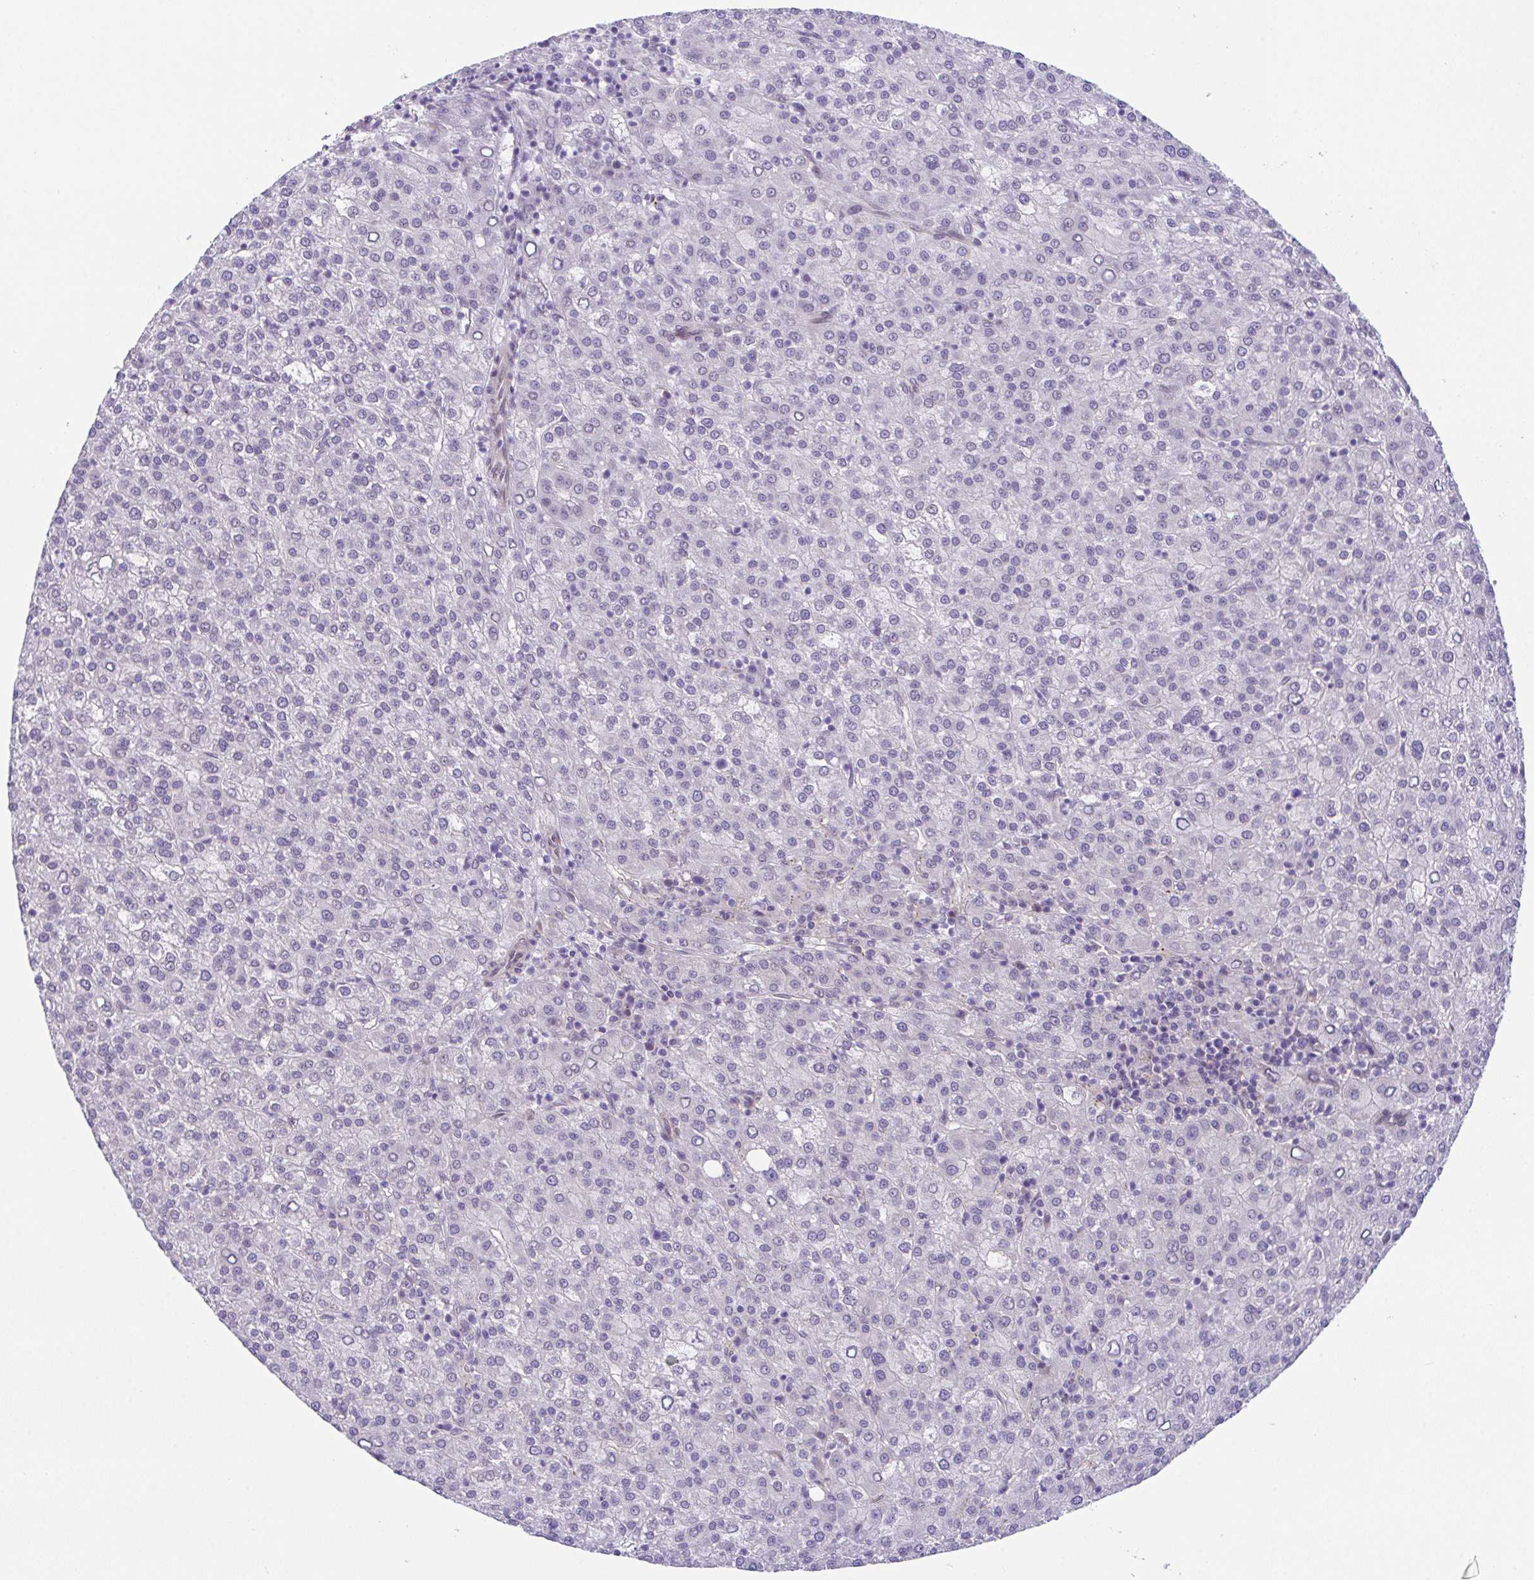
{"staining": {"intensity": "negative", "quantity": "none", "location": "none"}, "tissue": "liver cancer", "cell_type": "Tumor cells", "image_type": "cancer", "snomed": [{"axis": "morphology", "description": "Carcinoma, Hepatocellular, NOS"}, {"axis": "topography", "description": "Liver"}], "caption": "Immunohistochemical staining of liver cancer (hepatocellular carcinoma) displays no significant staining in tumor cells.", "gene": "ZBED3", "patient": {"sex": "female", "age": 58}}